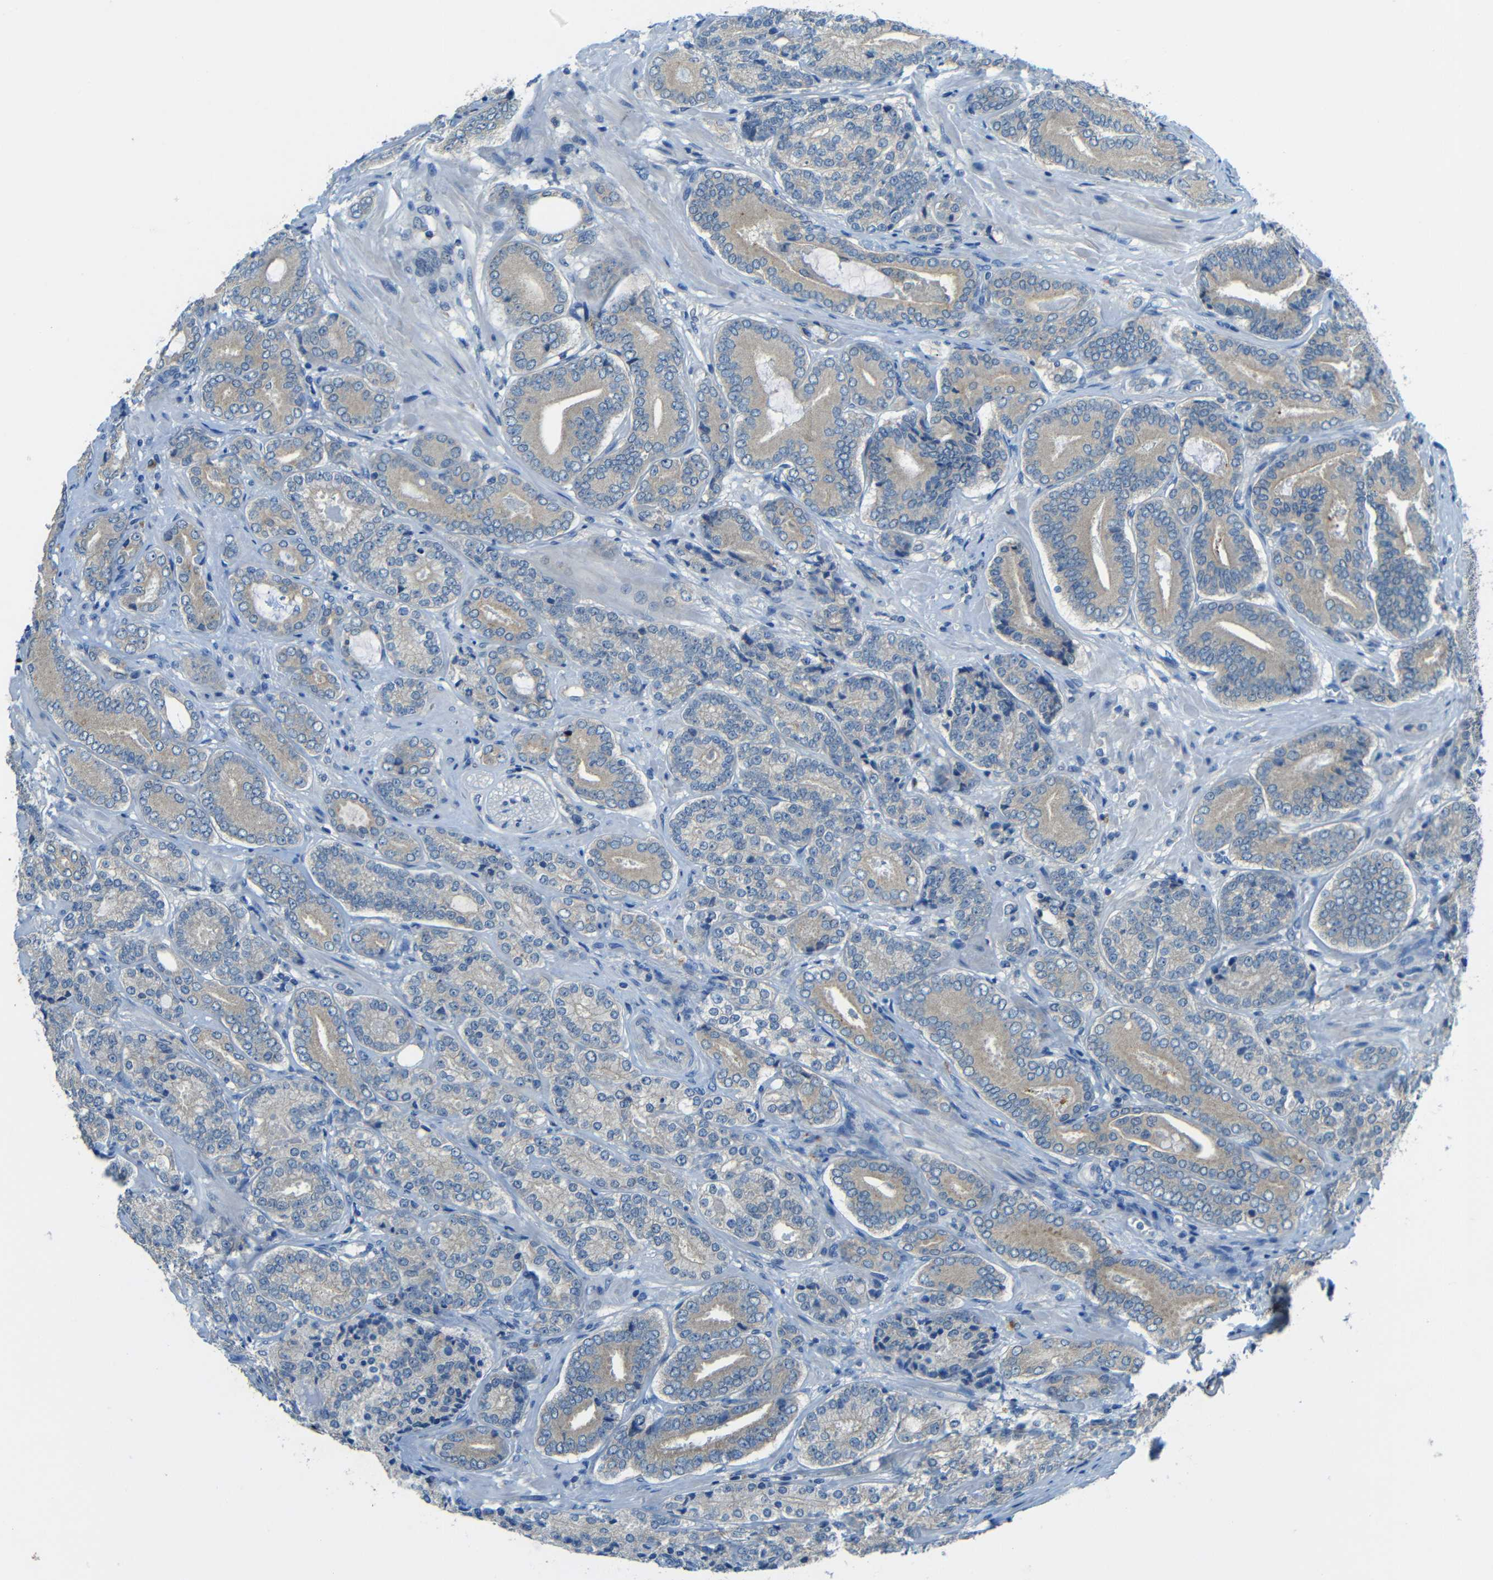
{"staining": {"intensity": "weak", "quantity": "25%-75%", "location": "cytoplasmic/membranous"}, "tissue": "prostate cancer", "cell_type": "Tumor cells", "image_type": "cancer", "snomed": [{"axis": "morphology", "description": "Adenocarcinoma, High grade"}, {"axis": "topography", "description": "Prostate"}], "caption": "High-magnification brightfield microscopy of high-grade adenocarcinoma (prostate) stained with DAB (3,3'-diaminobenzidine) (brown) and counterstained with hematoxylin (blue). tumor cells exhibit weak cytoplasmic/membranous positivity is appreciated in about25%-75% of cells.", "gene": "CYP26B1", "patient": {"sex": "male", "age": 61}}